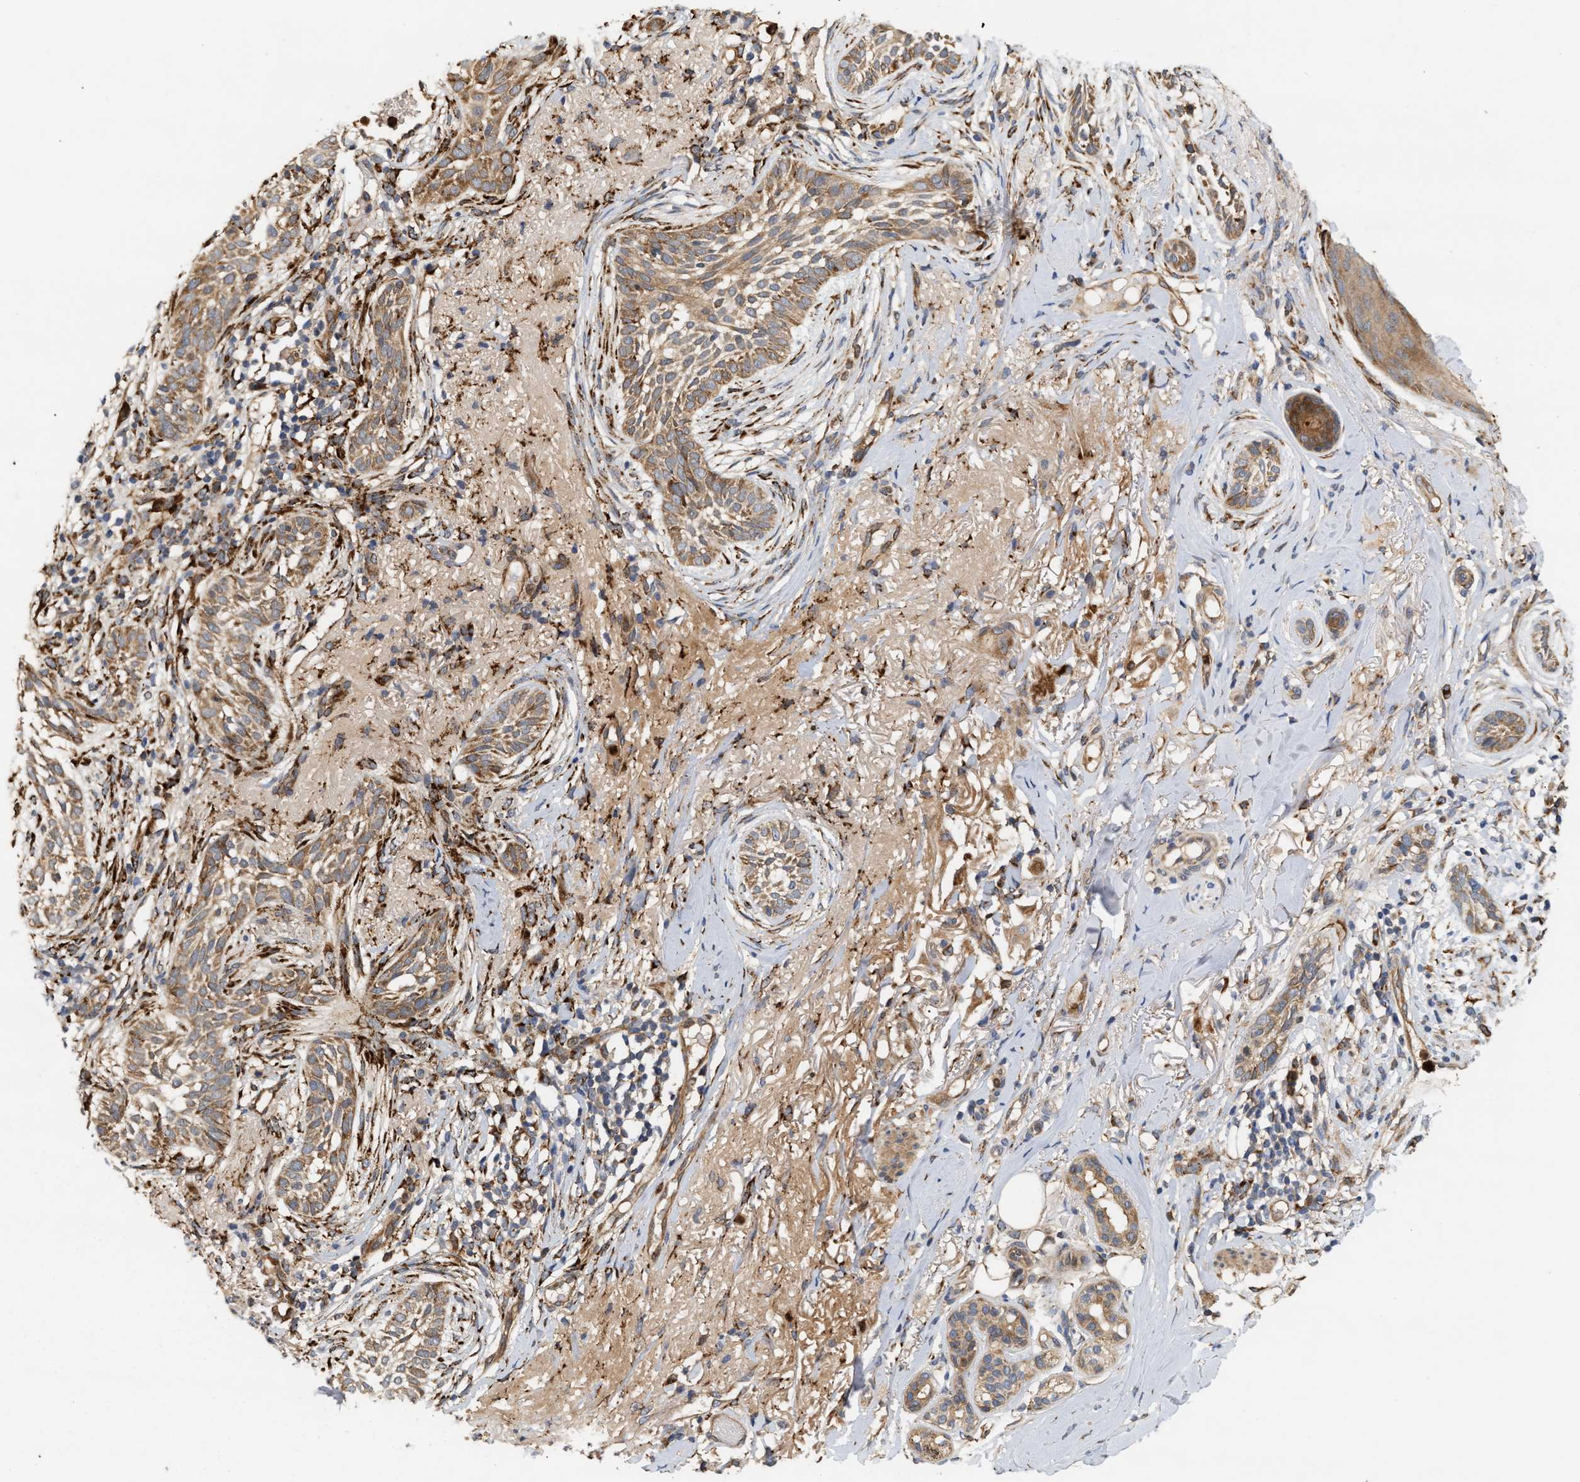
{"staining": {"intensity": "moderate", "quantity": ">75%", "location": "cytoplasmic/membranous"}, "tissue": "skin cancer", "cell_type": "Tumor cells", "image_type": "cancer", "snomed": [{"axis": "morphology", "description": "Basal cell carcinoma"}, {"axis": "topography", "description": "Skin"}], "caption": "Protein expression analysis of human basal cell carcinoma (skin) reveals moderate cytoplasmic/membranous staining in about >75% of tumor cells.", "gene": "PLCD1", "patient": {"sex": "female", "age": 88}}